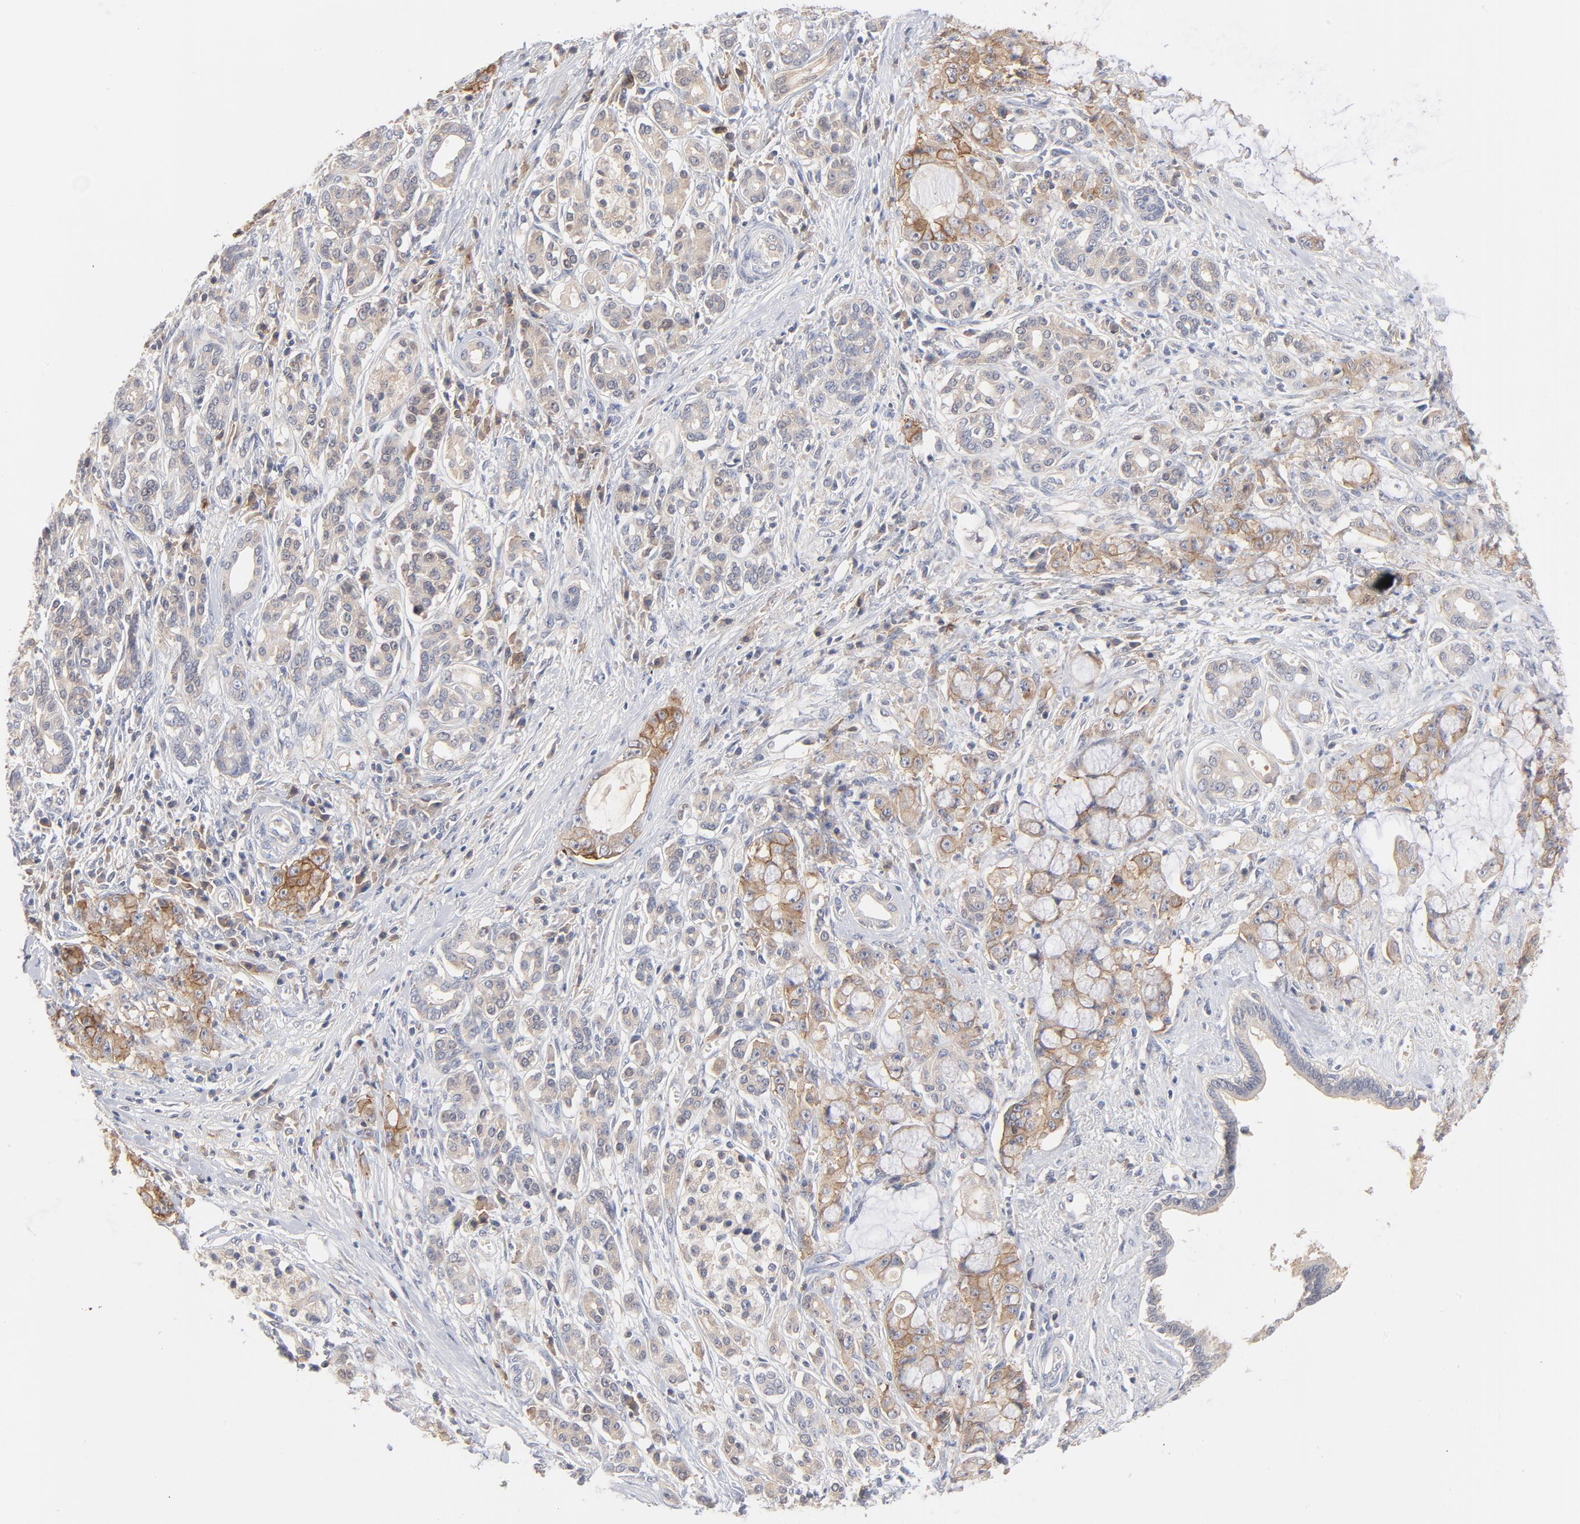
{"staining": {"intensity": "moderate", "quantity": ">75%", "location": "cytoplasmic/membranous"}, "tissue": "pancreatic cancer", "cell_type": "Tumor cells", "image_type": "cancer", "snomed": [{"axis": "morphology", "description": "Adenocarcinoma, NOS"}, {"axis": "topography", "description": "Pancreas"}], "caption": "Protein staining of pancreatic adenocarcinoma tissue demonstrates moderate cytoplasmic/membranous staining in approximately >75% of tumor cells.", "gene": "SETD3", "patient": {"sex": "female", "age": 73}}